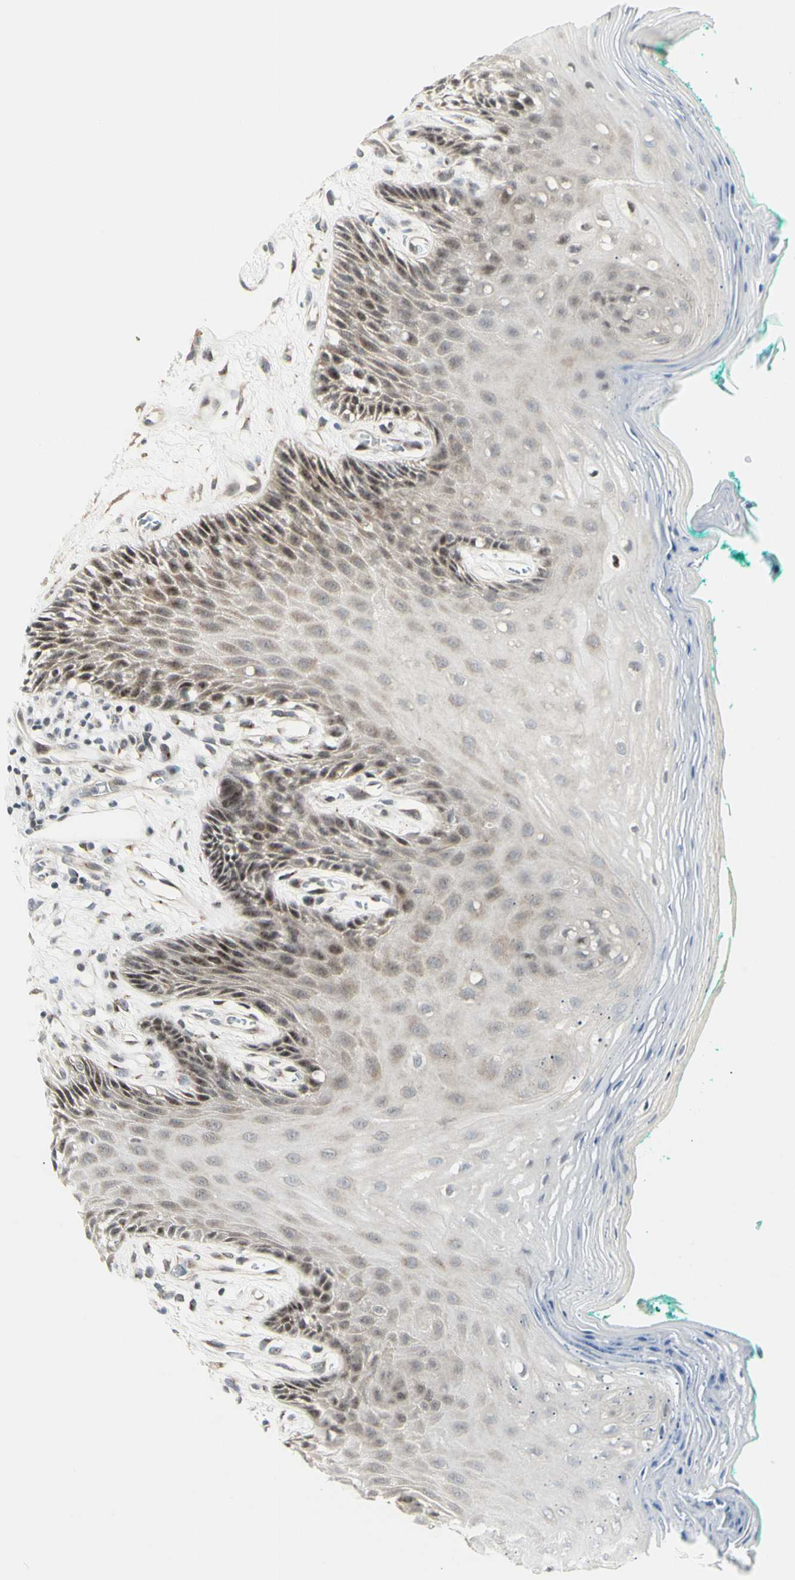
{"staining": {"intensity": "moderate", "quantity": "25%-75%", "location": "nuclear"}, "tissue": "oral mucosa", "cell_type": "Squamous epithelial cells", "image_type": "normal", "snomed": [{"axis": "morphology", "description": "Normal tissue, NOS"}, {"axis": "topography", "description": "Skeletal muscle"}, {"axis": "topography", "description": "Oral tissue"}, {"axis": "topography", "description": "Peripheral nerve tissue"}], "caption": "Moderate nuclear positivity is identified in about 25%-75% of squamous epithelial cells in benign oral mucosa.", "gene": "DHRS7B", "patient": {"sex": "female", "age": 84}}